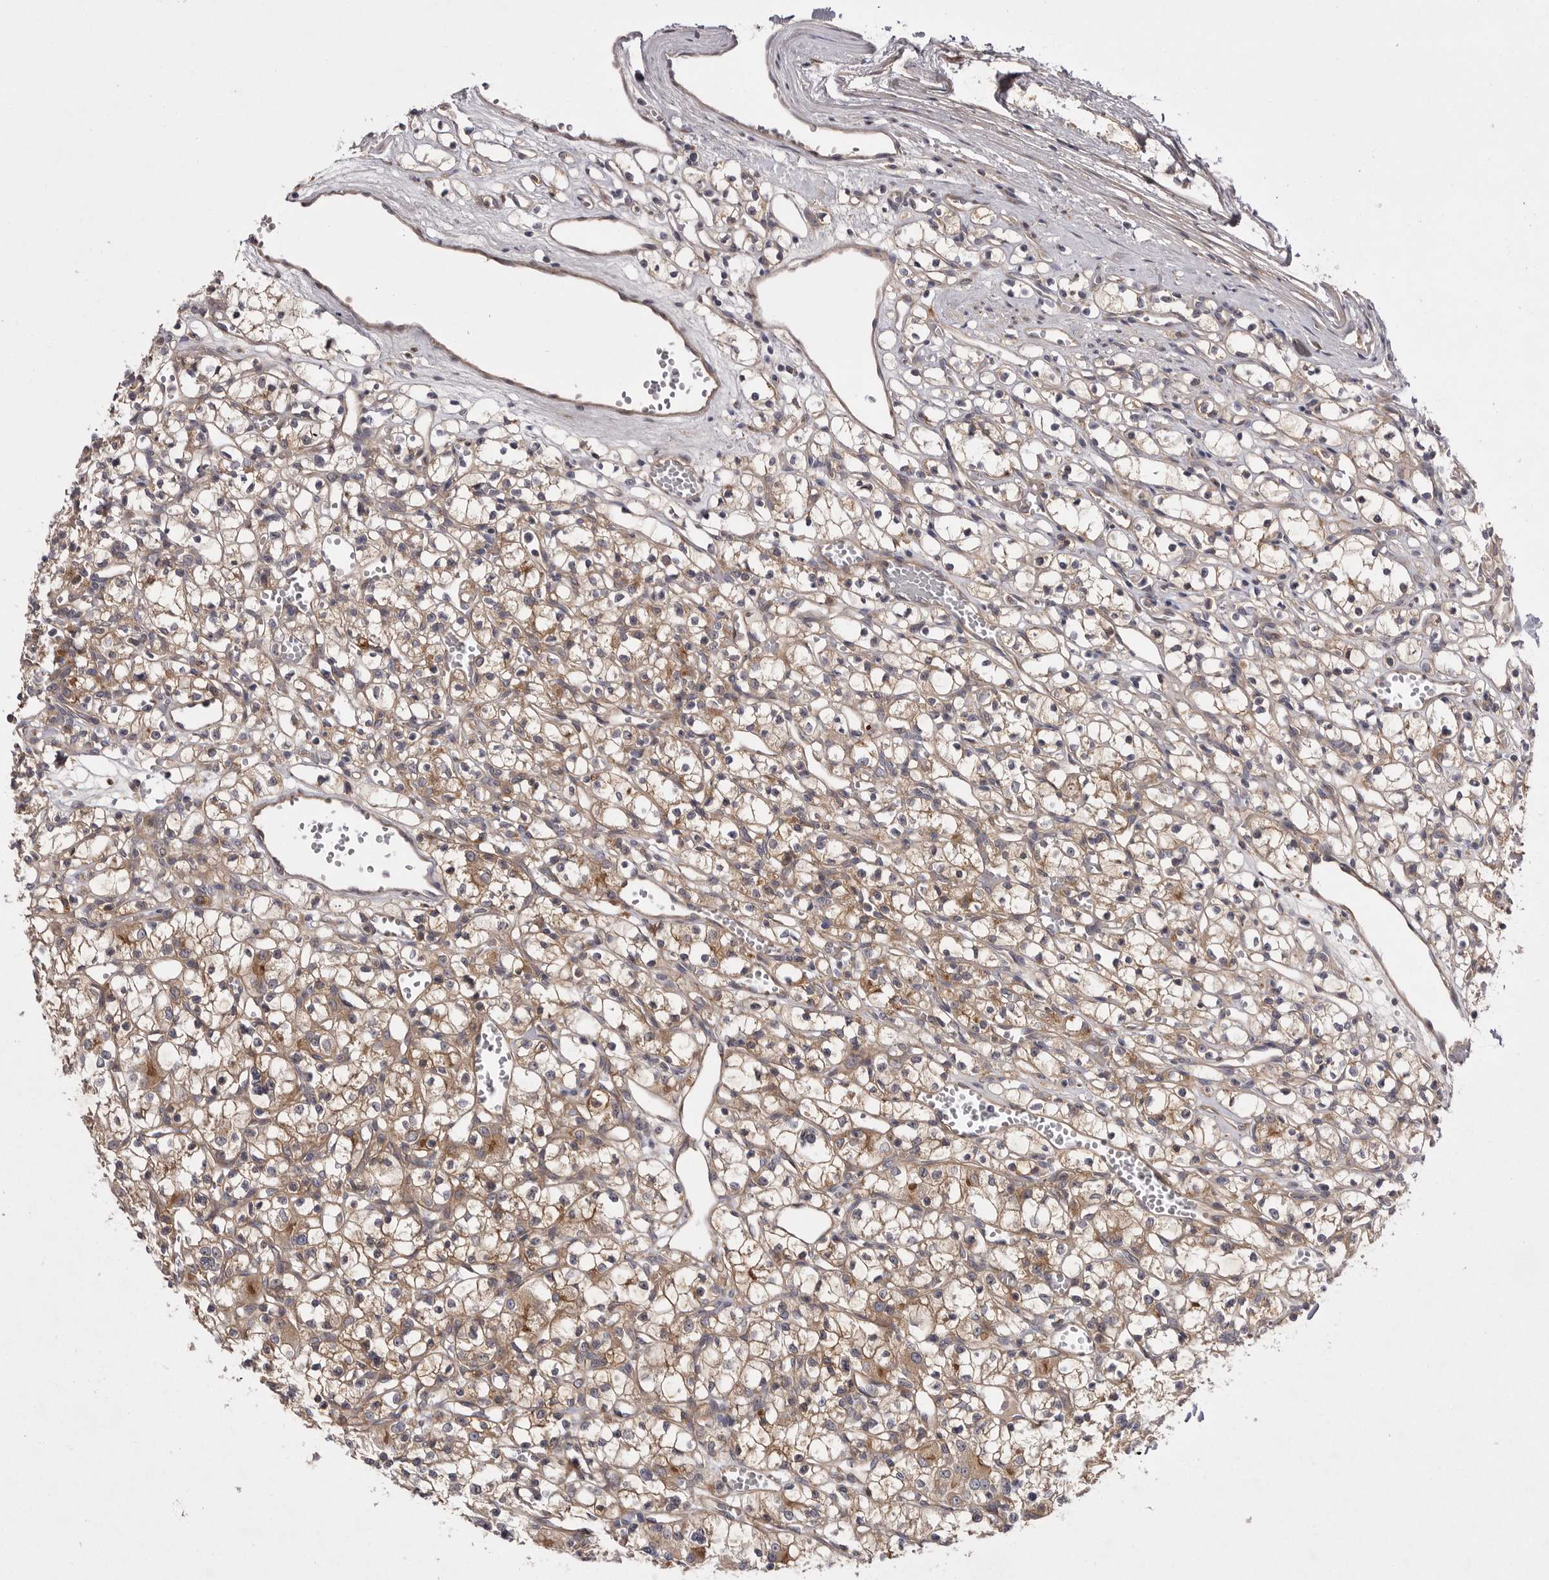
{"staining": {"intensity": "moderate", "quantity": "<25%", "location": "cytoplasmic/membranous"}, "tissue": "renal cancer", "cell_type": "Tumor cells", "image_type": "cancer", "snomed": [{"axis": "morphology", "description": "Adenocarcinoma, NOS"}, {"axis": "topography", "description": "Kidney"}], "caption": "Renal cancer (adenocarcinoma) tissue reveals moderate cytoplasmic/membranous expression in about <25% of tumor cells, visualized by immunohistochemistry.", "gene": "OSBPL9", "patient": {"sex": "female", "age": 59}}